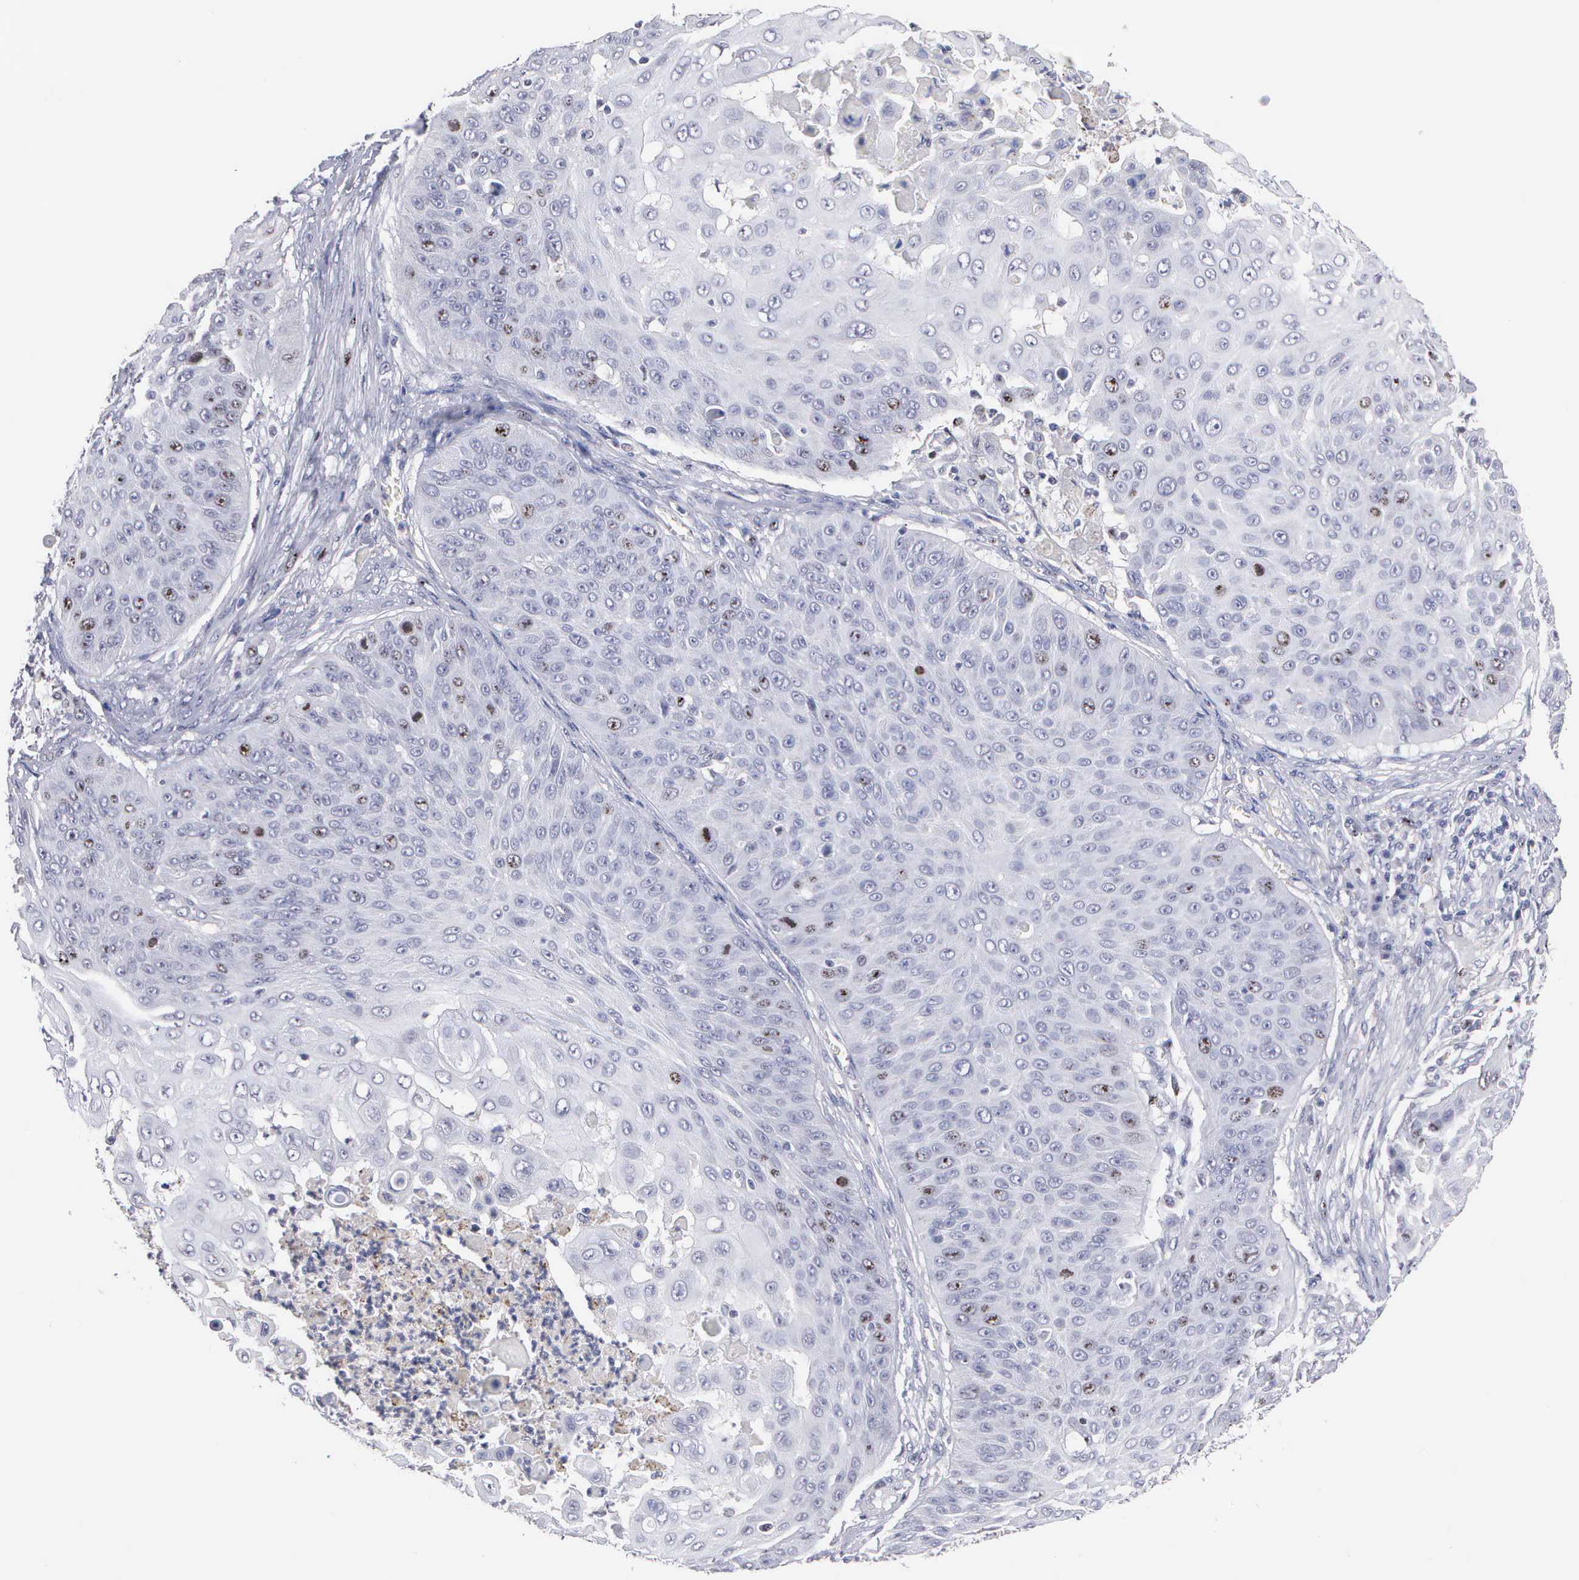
{"staining": {"intensity": "negative", "quantity": "none", "location": "none"}, "tissue": "skin cancer", "cell_type": "Tumor cells", "image_type": "cancer", "snomed": [{"axis": "morphology", "description": "Squamous cell carcinoma, NOS"}, {"axis": "topography", "description": "Skin"}], "caption": "The image displays no staining of tumor cells in skin squamous cell carcinoma. (DAB (3,3'-diaminobenzidine) immunohistochemistry, high magnification).", "gene": "KDM6A", "patient": {"sex": "male", "age": 82}}